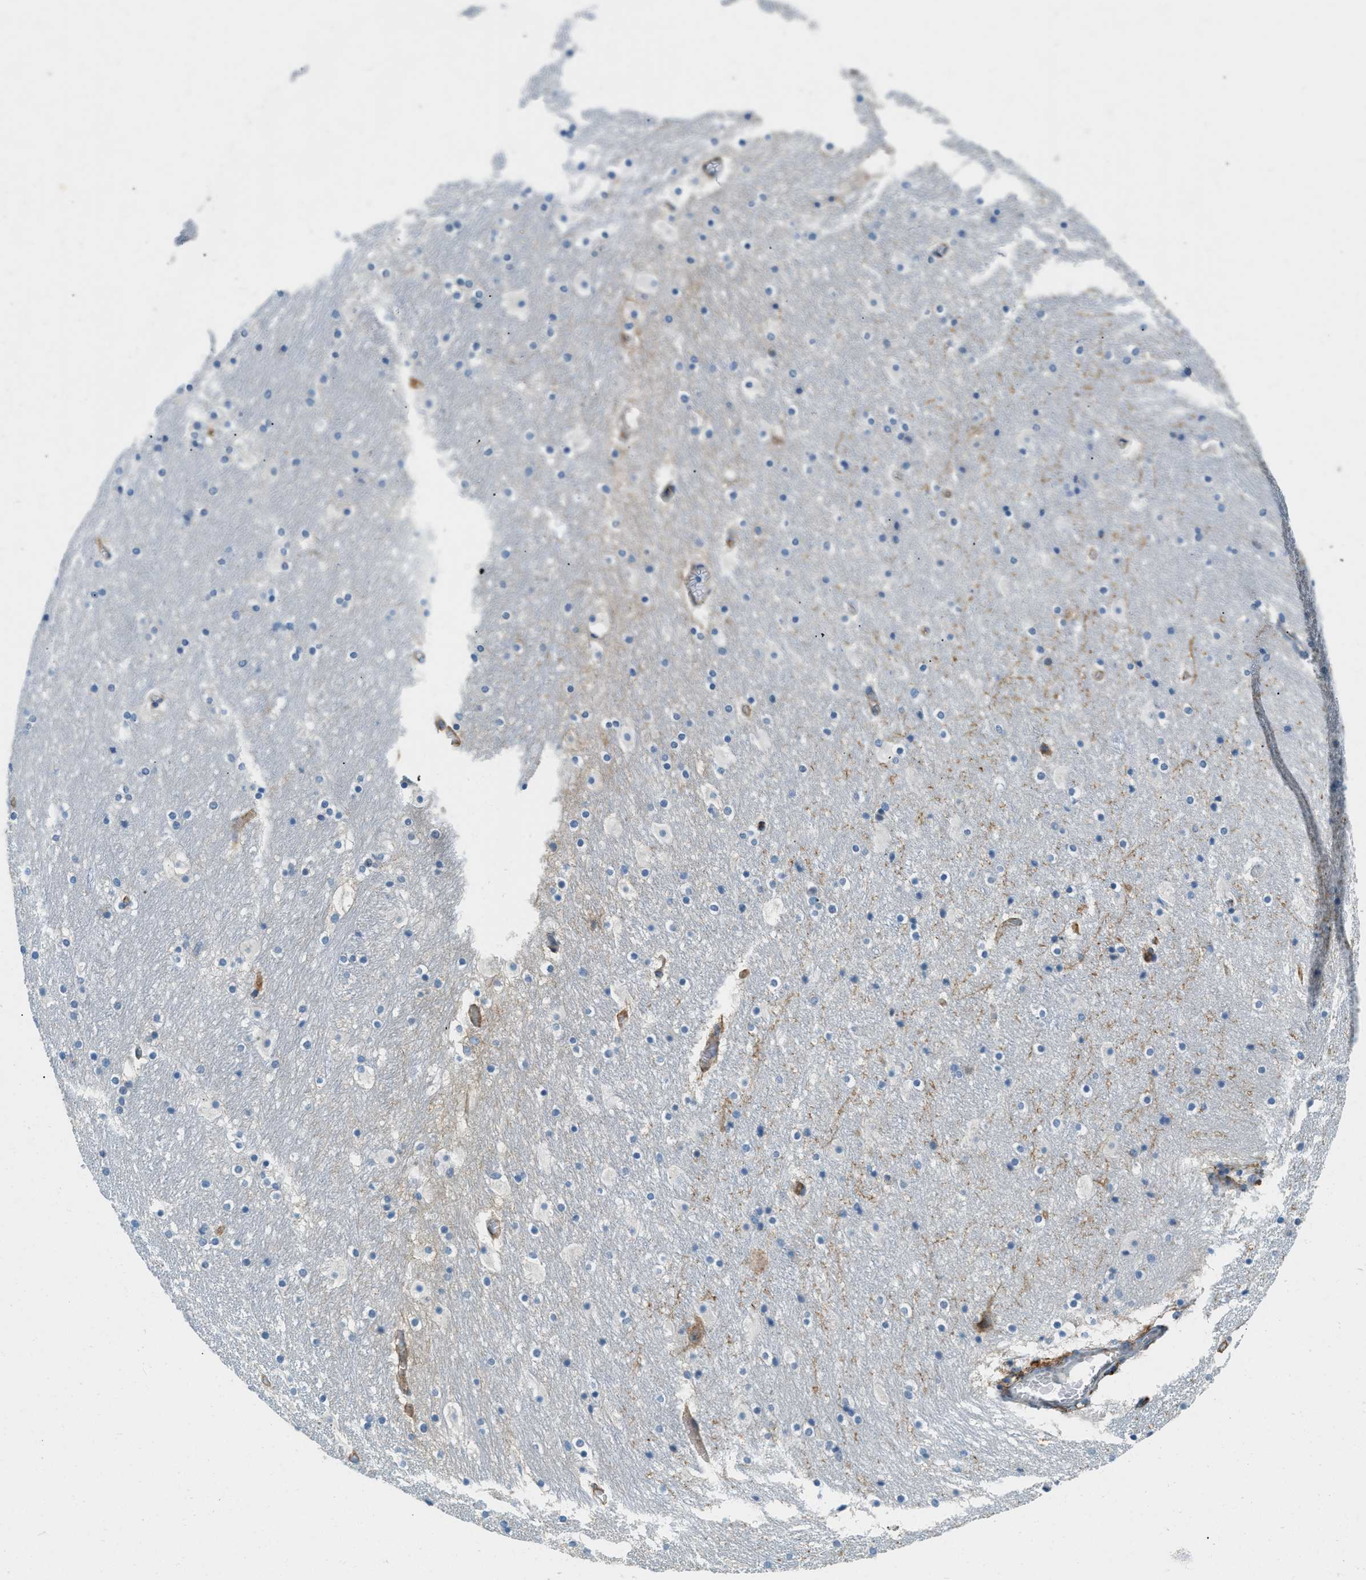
{"staining": {"intensity": "weak", "quantity": "<25%", "location": "cytoplasmic/membranous"}, "tissue": "hippocampus", "cell_type": "Glial cells", "image_type": "normal", "snomed": [{"axis": "morphology", "description": "Normal tissue, NOS"}, {"axis": "topography", "description": "Hippocampus"}], "caption": "IHC histopathology image of unremarkable hippocampus stained for a protein (brown), which exhibits no expression in glial cells.", "gene": "ZNF367", "patient": {"sex": "male", "age": 45}}